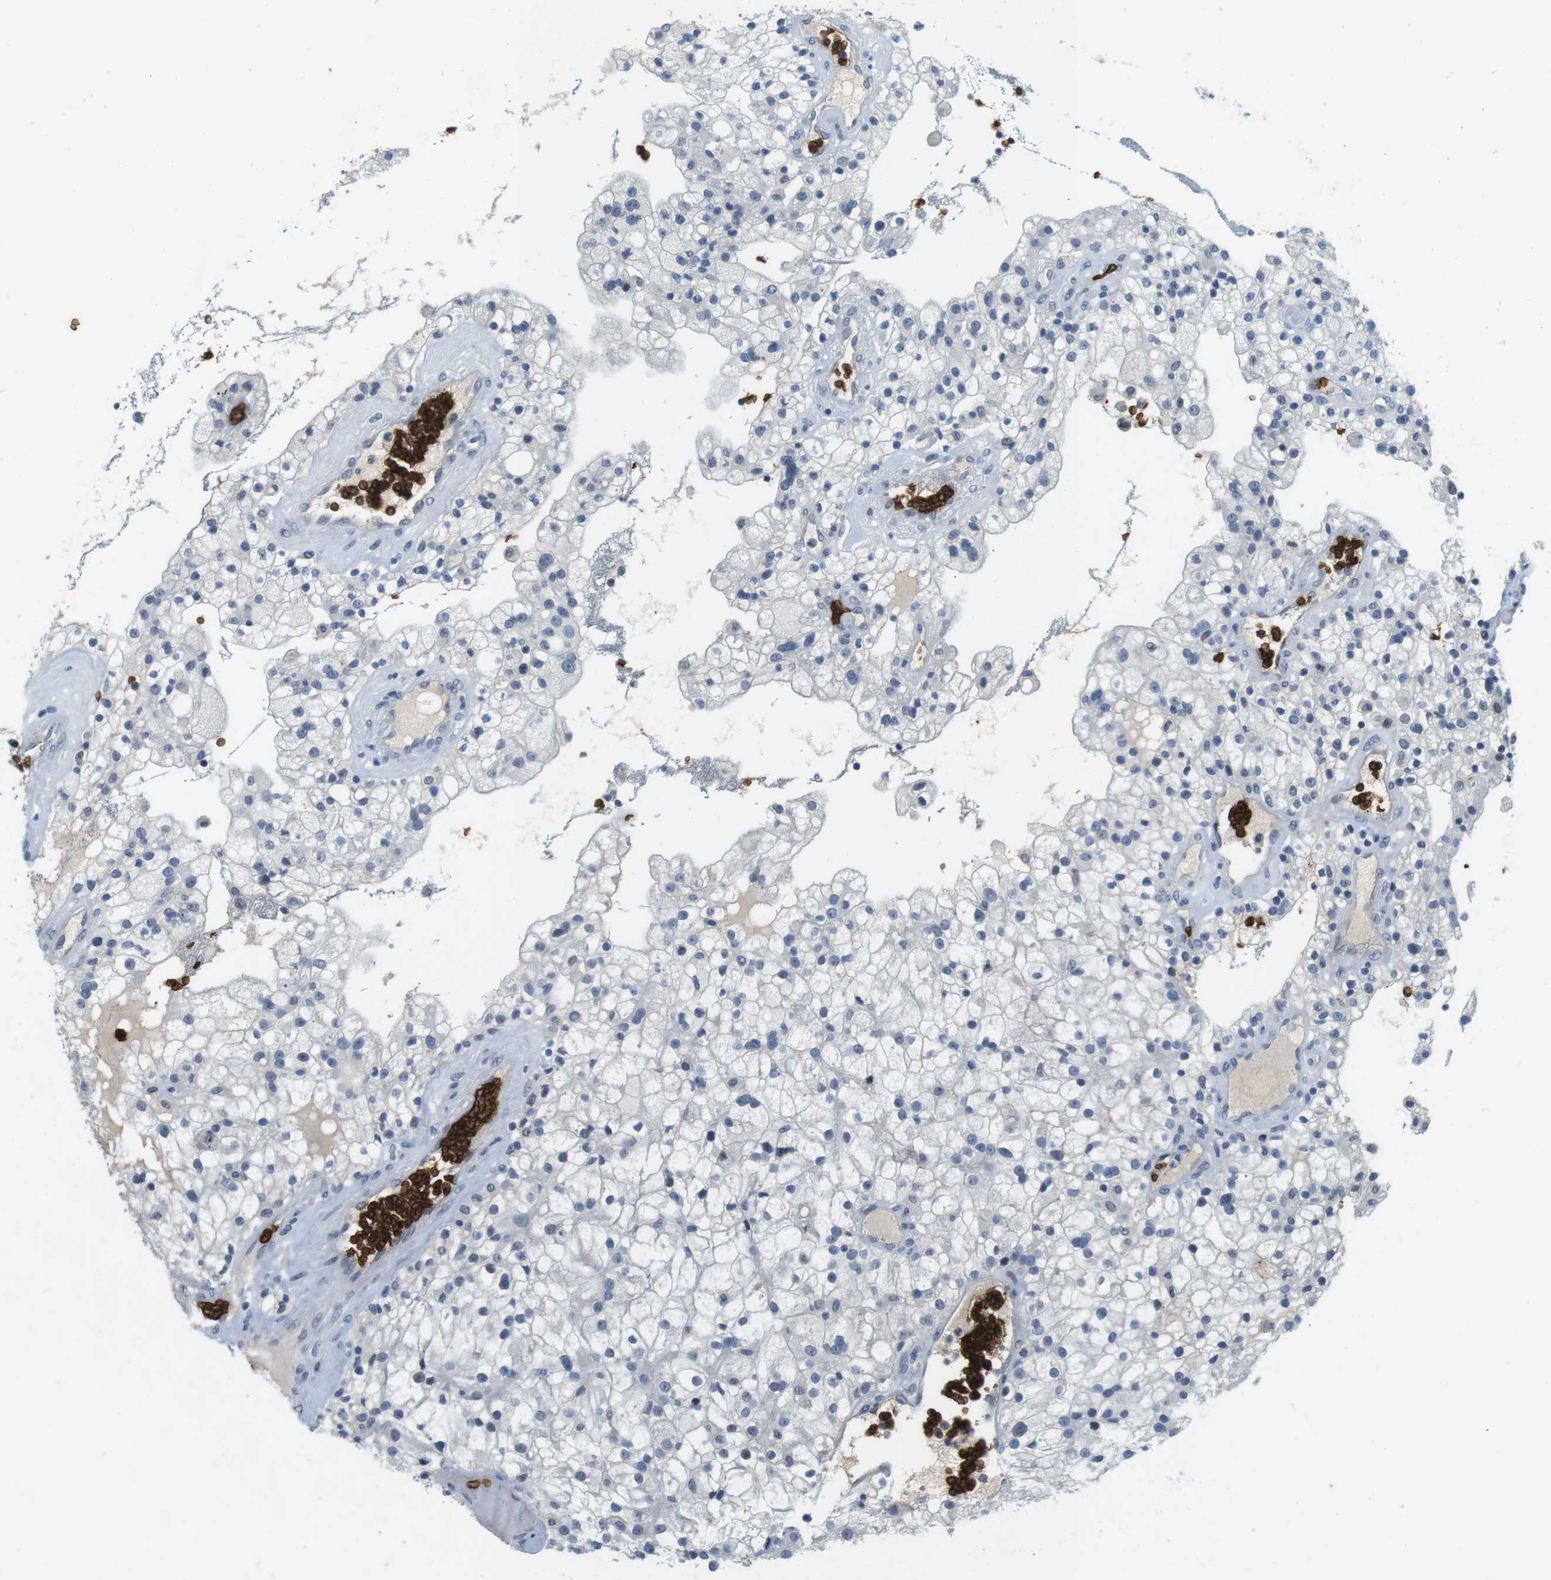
{"staining": {"intensity": "negative", "quantity": "none", "location": "none"}, "tissue": "renal cancer", "cell_type": "Tumor cells", "image_type": "cancer", "snomed": [{"axis": "morphology", "description": "Adenocarcinoma, NOS"}, {"axis": "topography", "description": "Kidney"}], "caption": "The image displays no significant positivity in tumor cells of renal cancer.", "gene": "SLC4A1", "patient": {"sex": "female", "age": 52}}